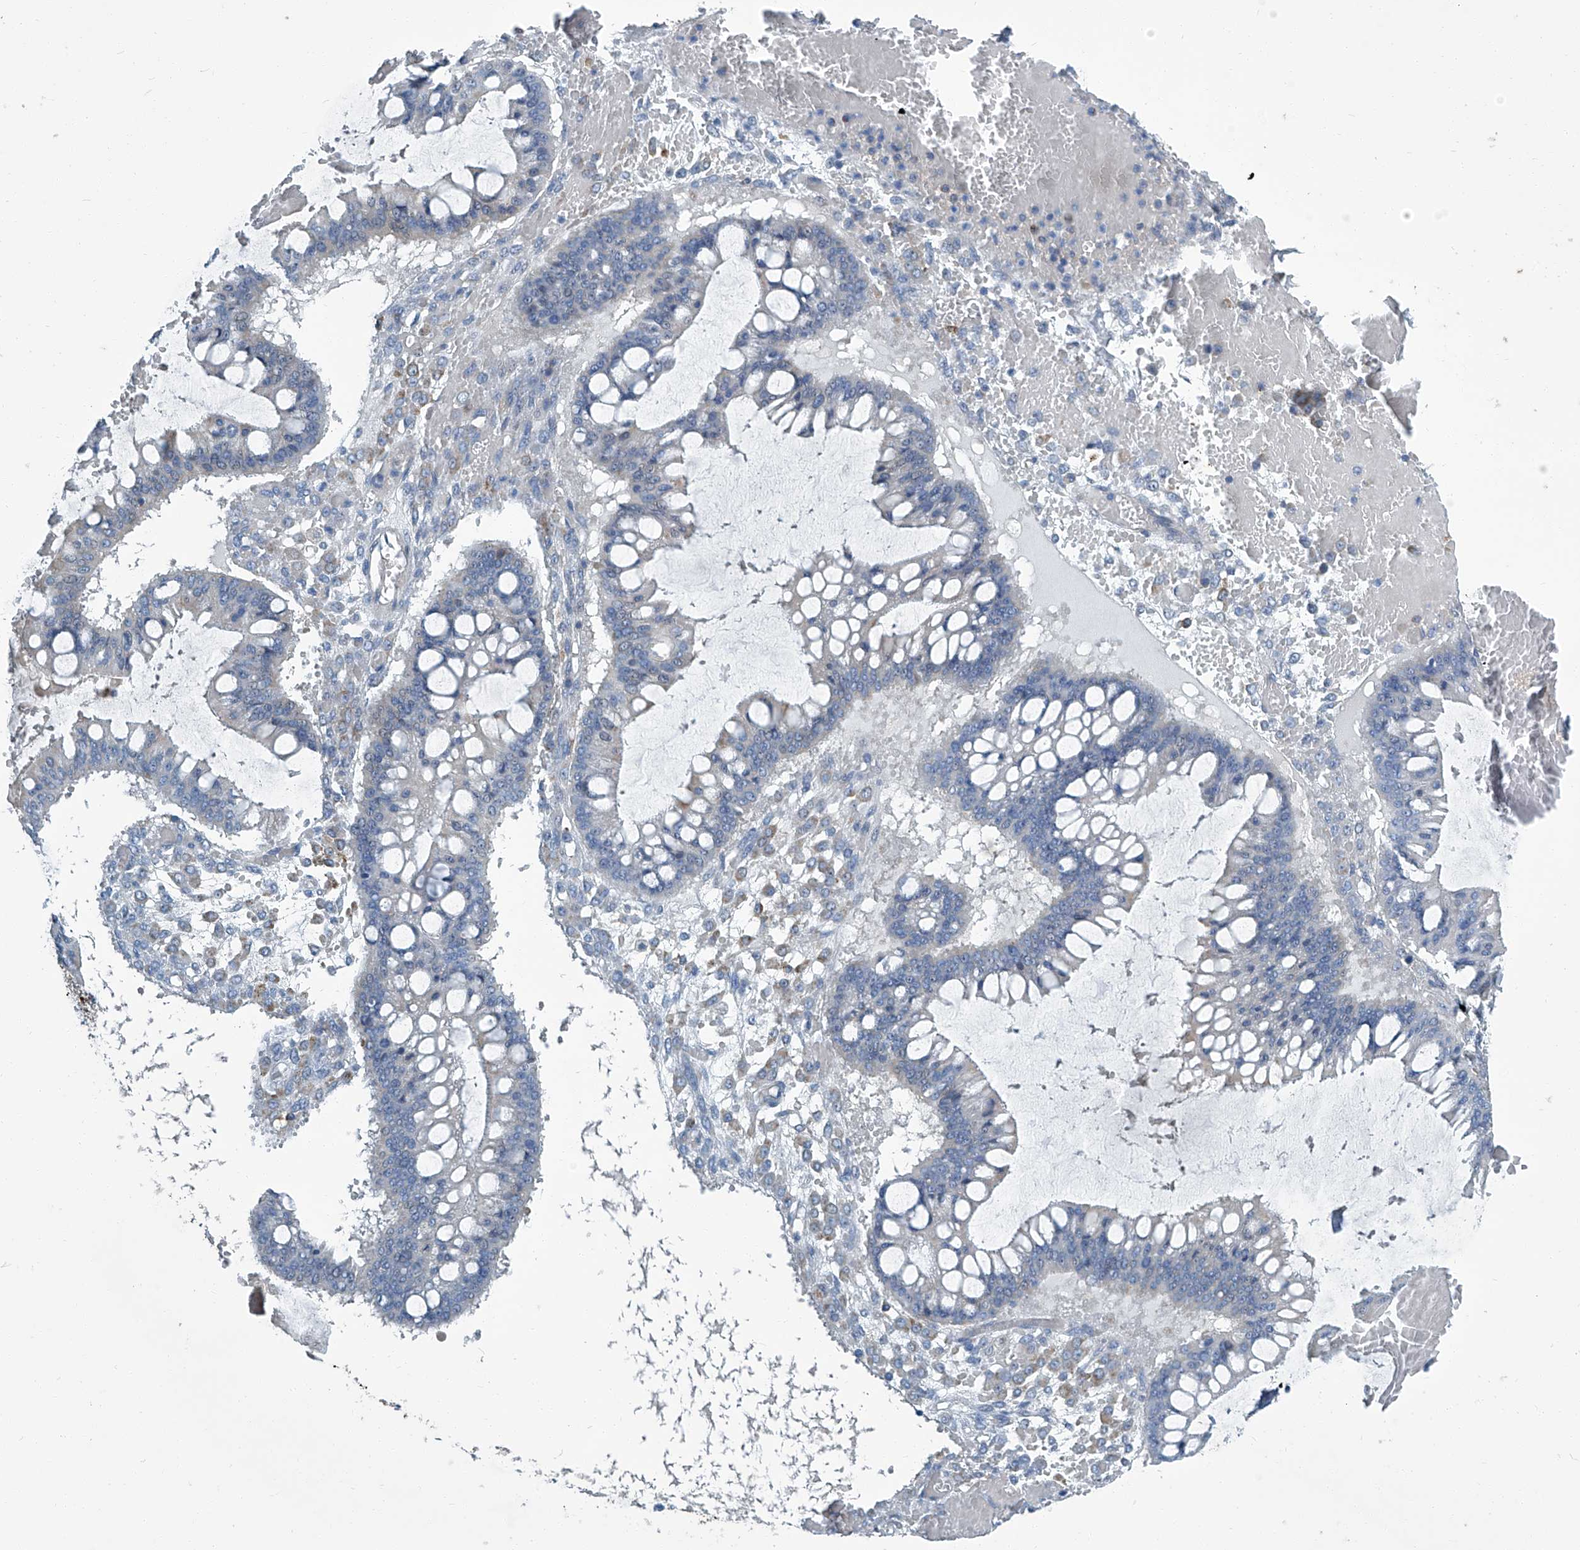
{"staining": {"intensity": "negative", "quantity": "none", "location": "none"}, "tissue": "ovarian cancer", "cell_type": "Tumor cells", "image_type": "cancer", "snomed": [{"axis": "morphology", "description": "Cystadenocarcinoma, mucinous, NOS"}, {"axis": "topography", "description": "Ovary"}], "caption": "Tumor cells show no significant expression in ovarian cancer.", "gene": "FAM167A", "patient": {"sex": "female", "age": 73}}